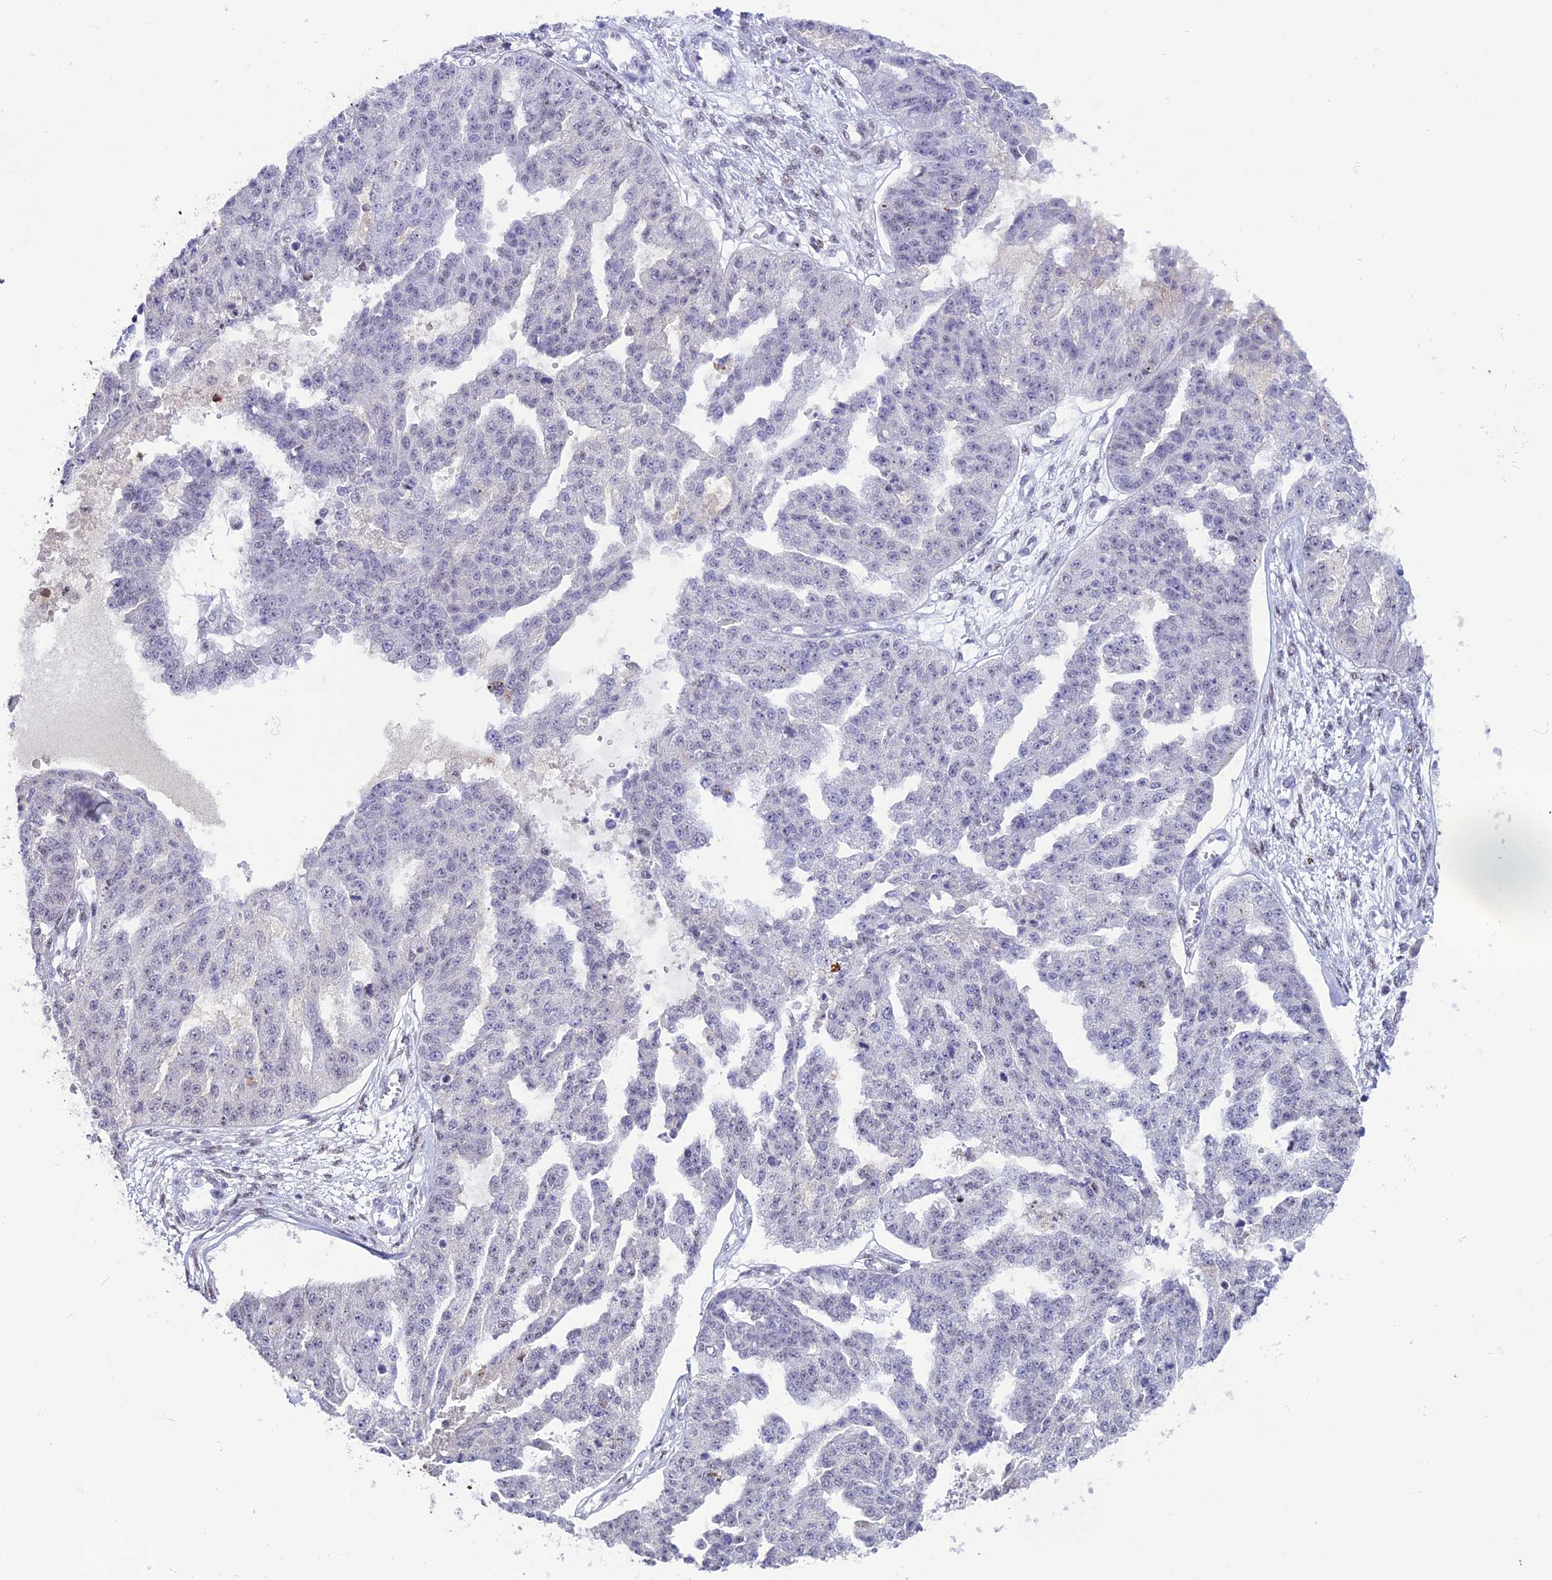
{"staining": {"intensity": "negative", "quantity": "none", "location": "none"}, "tissue": "ovarian cancer", "cell_type": "Tumor cells", "image_type": "cancer", "snomed": [{"axis": "morphology", "description": "Cystadenocarcinoma, serous, NOS"}, {"axis": "topography", "description": "Ovary"}], "caption": "There is no significant positivity in tumor cells of ovarian serous cystadenocarcinoma.", "gene": "MFSD2B", "patient": {"sex": "female", "age": 58}}